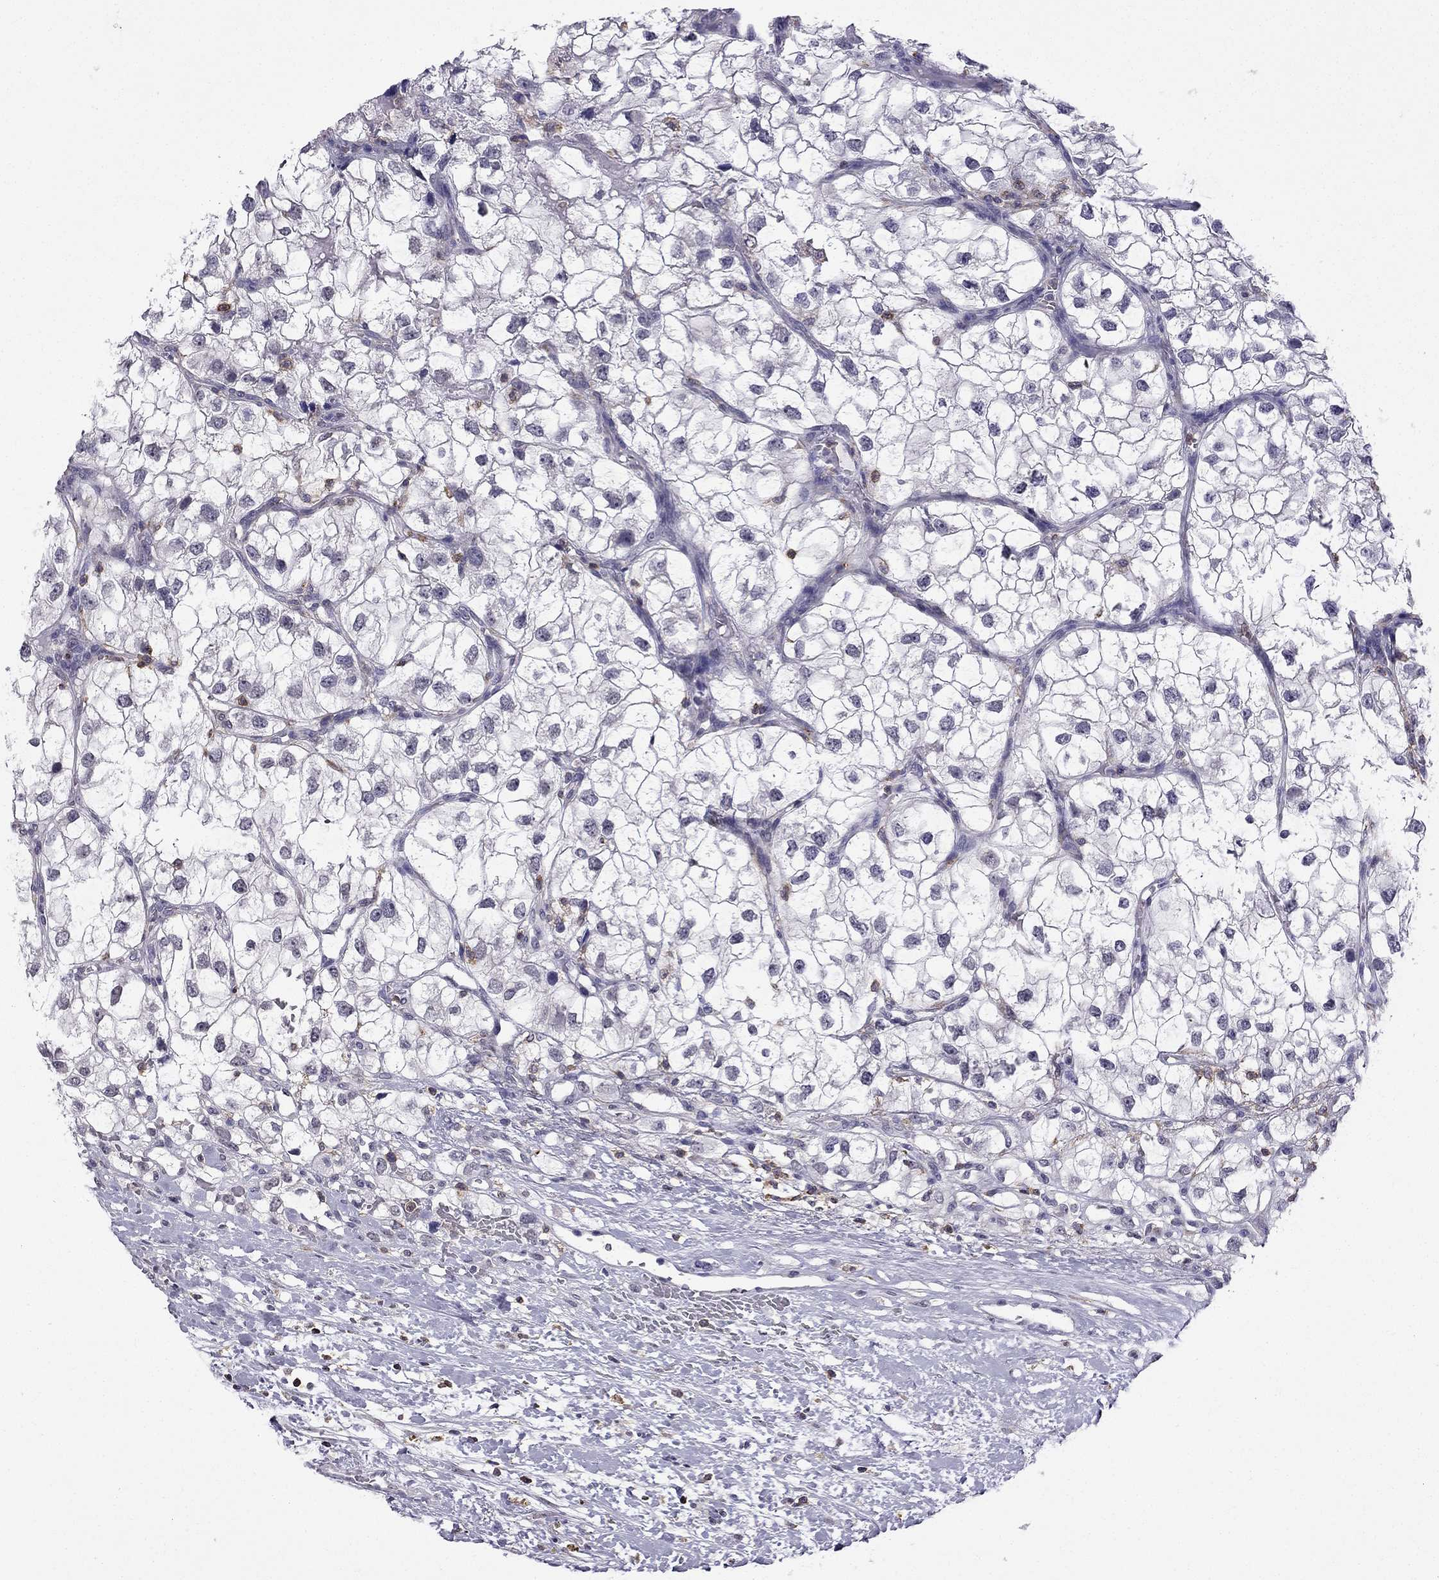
{"staining": {"intensity": "negative", "quantity": "none", "location": "none"}, "tissue": "renal cancer", "cell_type": "Tumor cells", "image_type": "cancer", "snomed": [{"axis": "morphology", "description": "Adenocarcinoma, NOS"}, {"axis": "topography", "description": "Kidney"}], "caption": "Tumor cells are negative for brown protein staining in renal adenocarcinoma.", "gene": "CCK", "patient": {"sex": "male", "age": 59}}